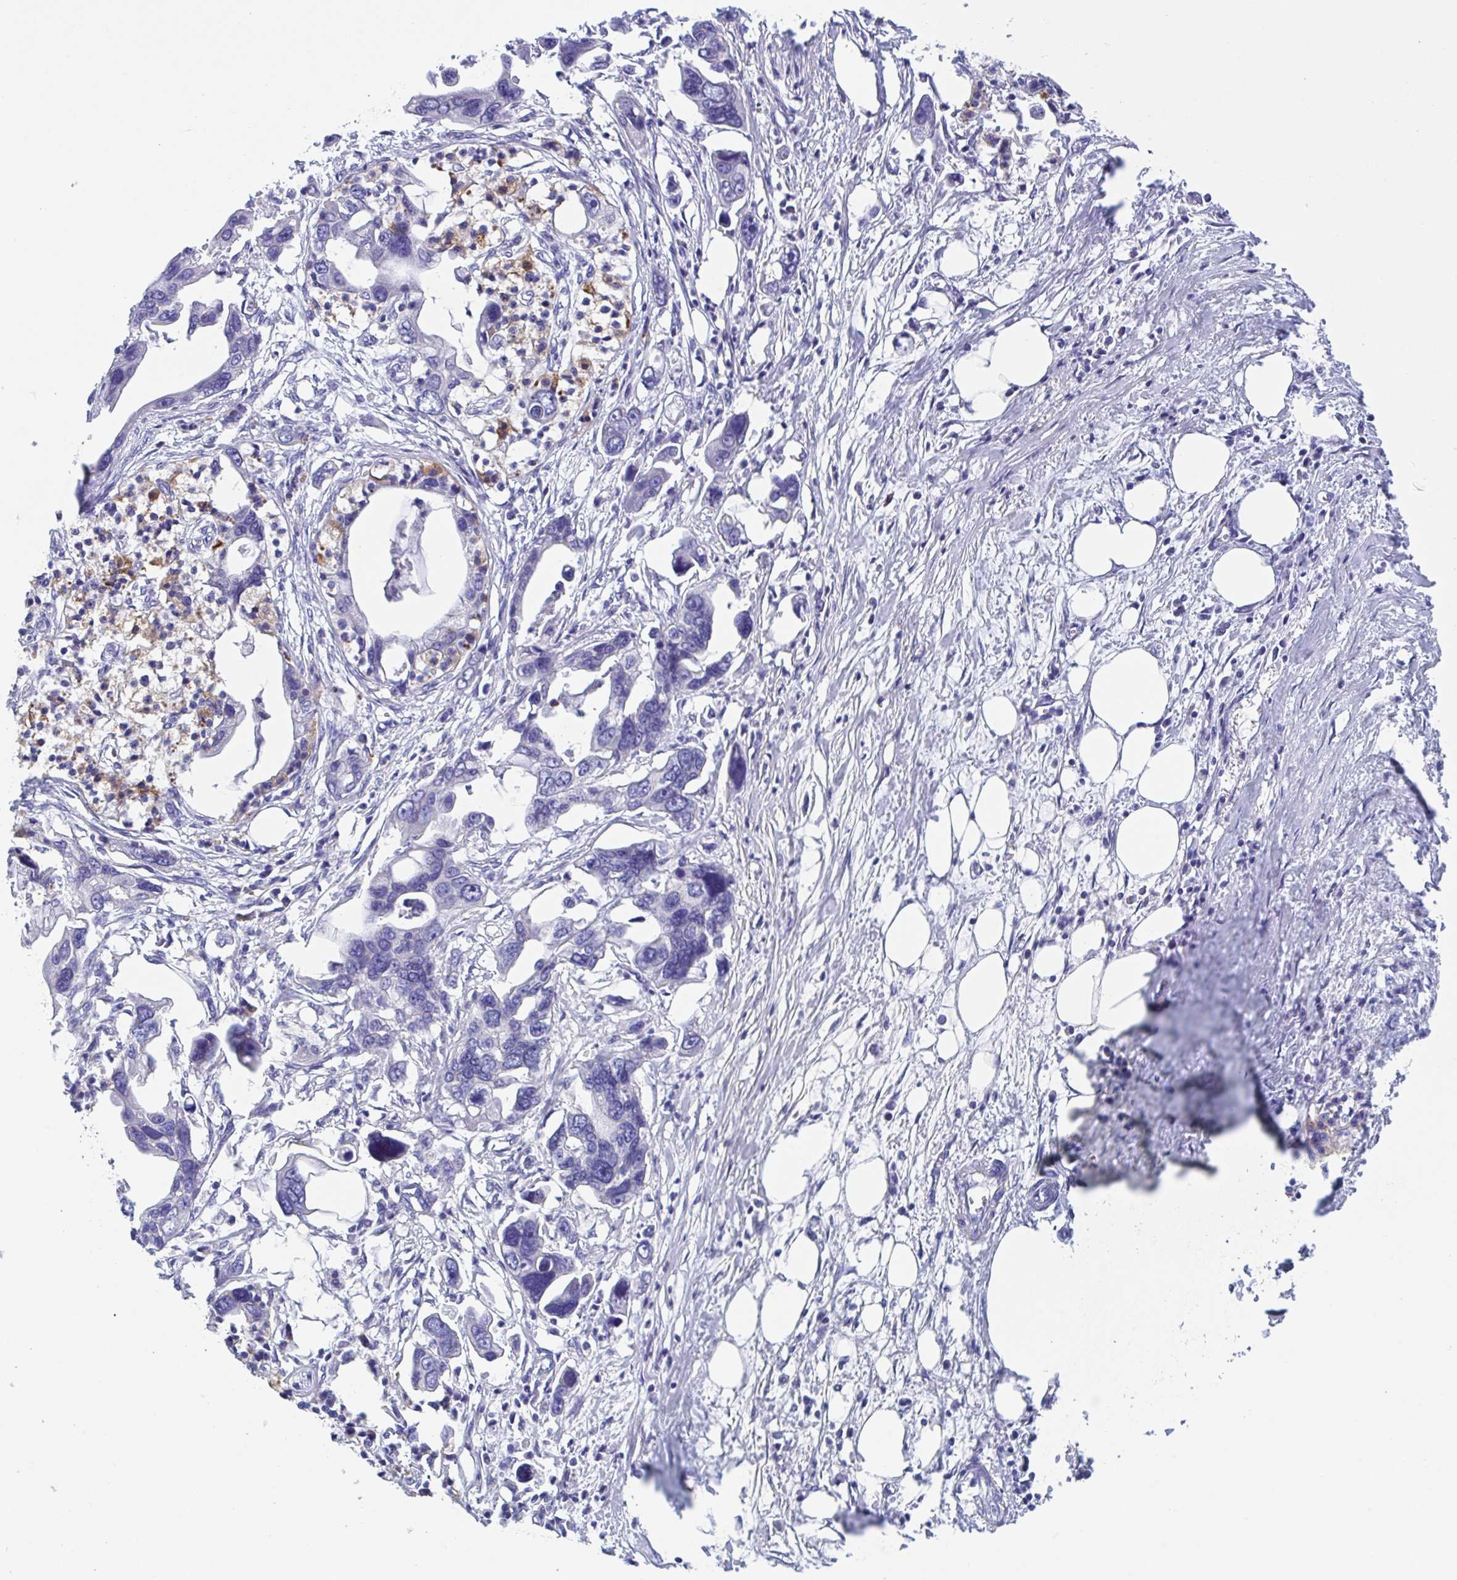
{"staining": {"intensity": "negative", "quantity": "none", "location": "none"}, "tissue": "pancreatic cancer", "cell_type": "Tumor cells", "image_type": "cancer", "snomed": [{"axis": "morphology", "description": "Adenocarcinoma, NOS"}, {"axis": "topography", "description": "Pancreas"}], "caption": "This is a micrograph of immunohistochemistry staining of adenocarcinoma (pancreatic), which shows no expression in tumor cells.", "gene": "LRRC58", "patient": {"sex": "female", "age": 83}}